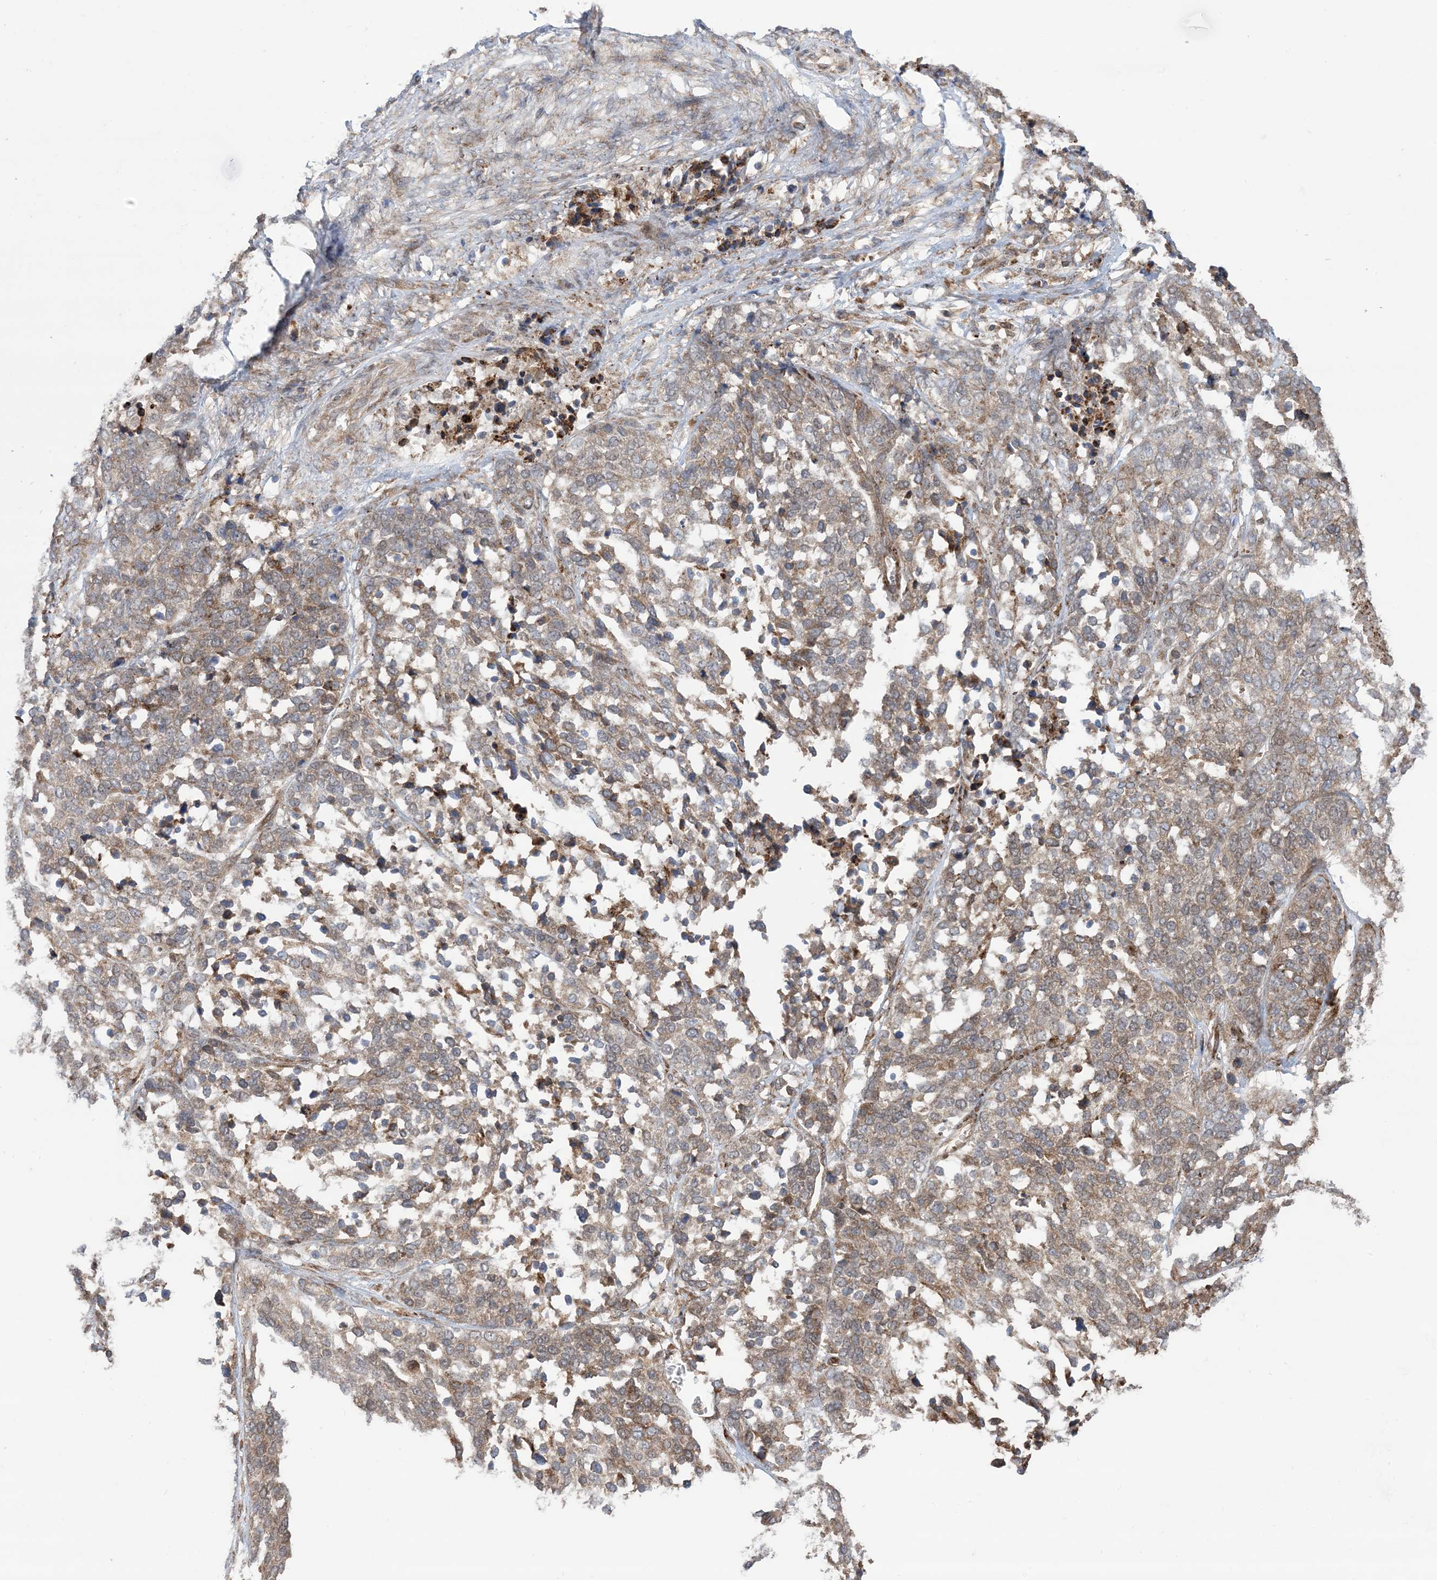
{"staining": {"intensity": "moderate", "quantity": ">75%", "location": "cytoplasmic/membranous"}, "tissue": "ovarian cancer", "cell_type": "Tumor cells", "image_type": "cancer", "snomed": [{"axis": "morphology", "description": "Cystadenocarcinoma, serous, NOS"}, {"axis": "topography", "description": "Ovary"}], "caption": "Immunohistochemical staining of human ovarian cancer (serous cystadenocarcinoma) demonstrates medium levels of moderate cytoplasmic/membranous positivity in approximately >75% of tumor cells.", "gene": "CLEC16A", "patient": {"sex": "female", "age": 44}}